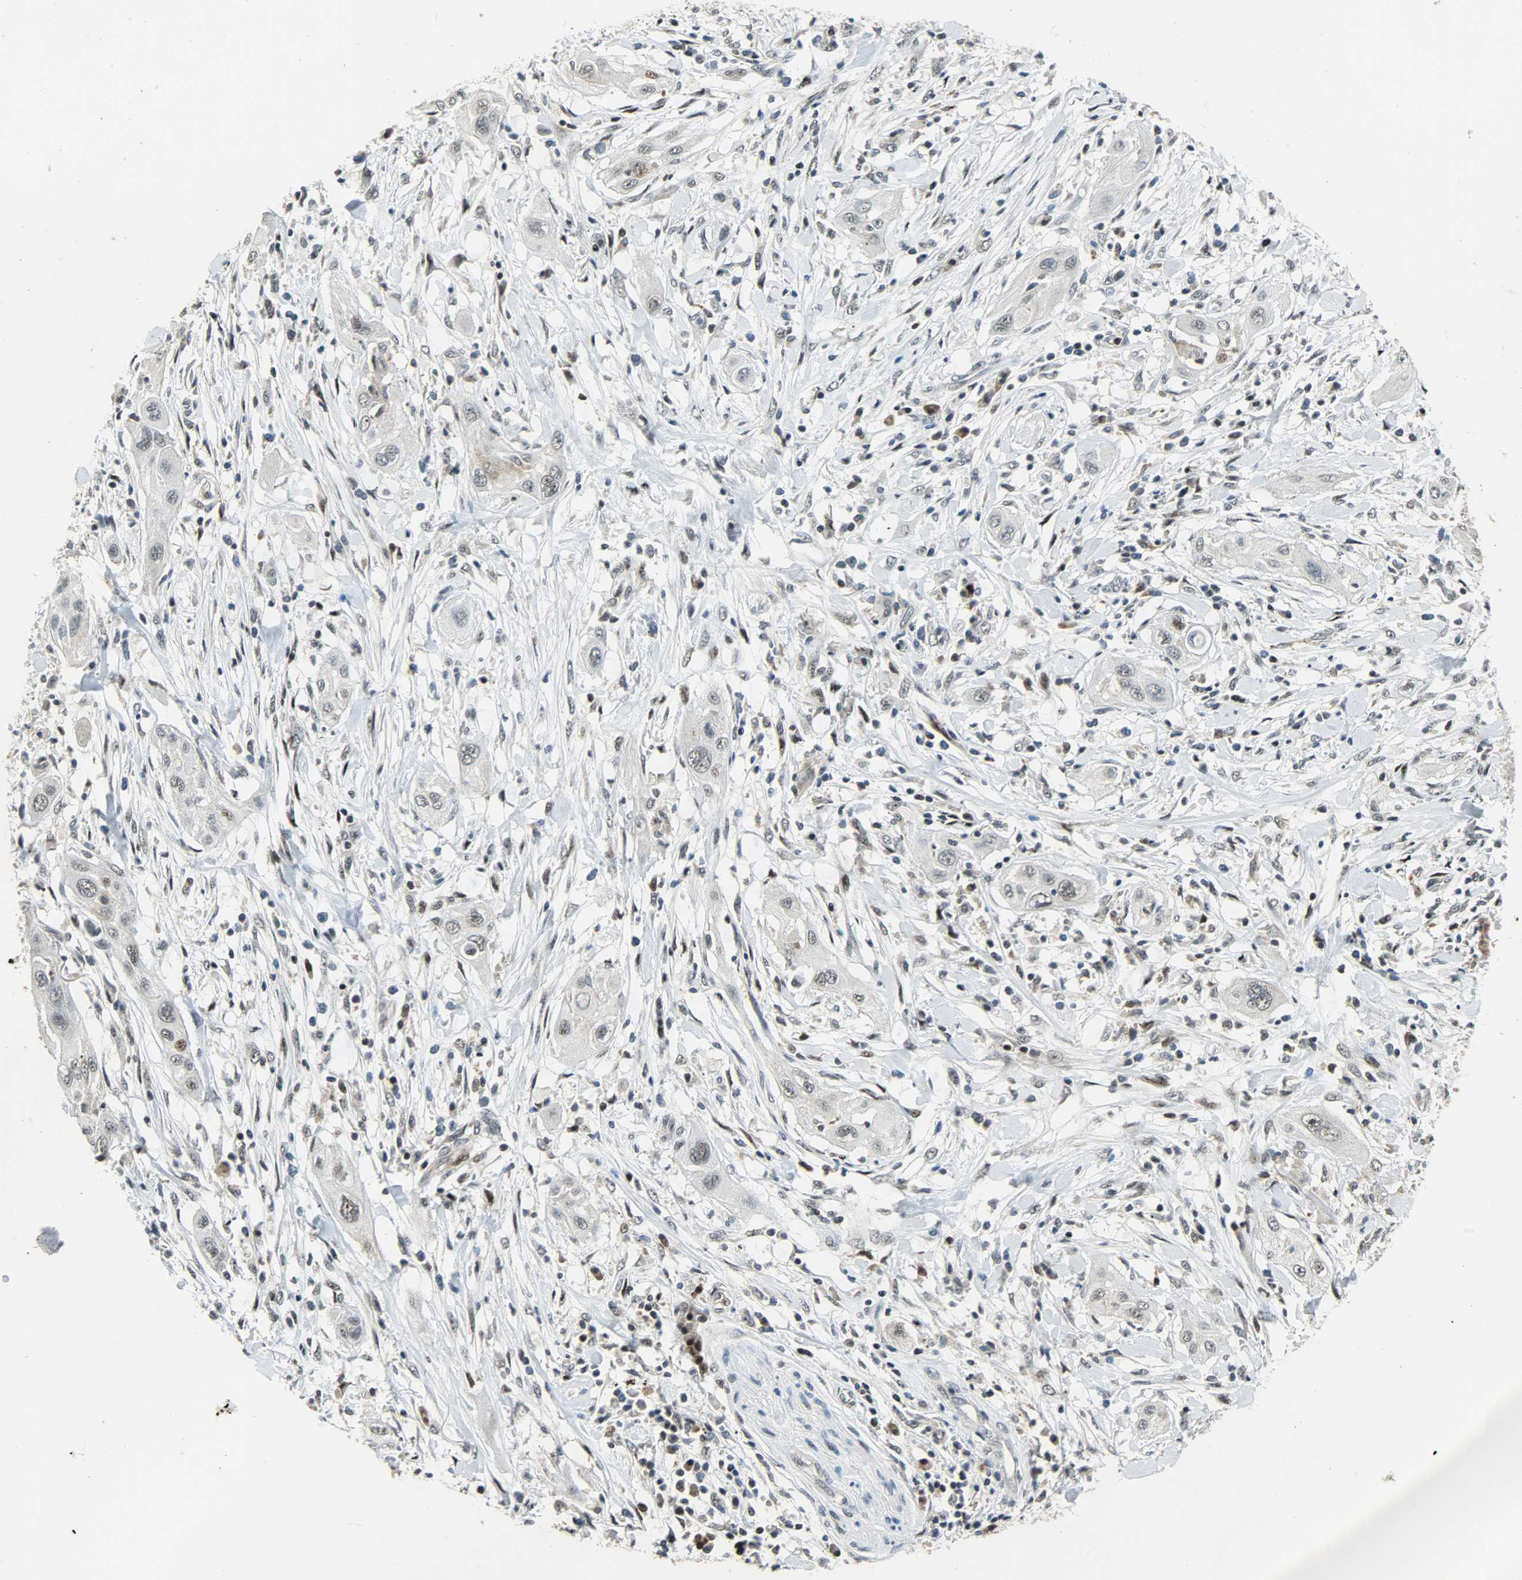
{"staining": {"intensity": "moderate", "quantity": "<25%", "location": "nuclear"}, "tissue": "lung cancer", "cell_type": "Tumor cells", "image_type": "cancer", "snomed": [{"axis": "morphology", "description": "Squamous cell carcinoma, NOS"}, {"axis": "topography", "description": "Lung"}], "caption": "Immunohistochemical staining of human lung squamous cell carcinoma reveals low levels of moderate nuclear protein positivity in about <25% of tumor cells.", "gene": "IL15", "patient": {"sex": "female", "age": 47}}